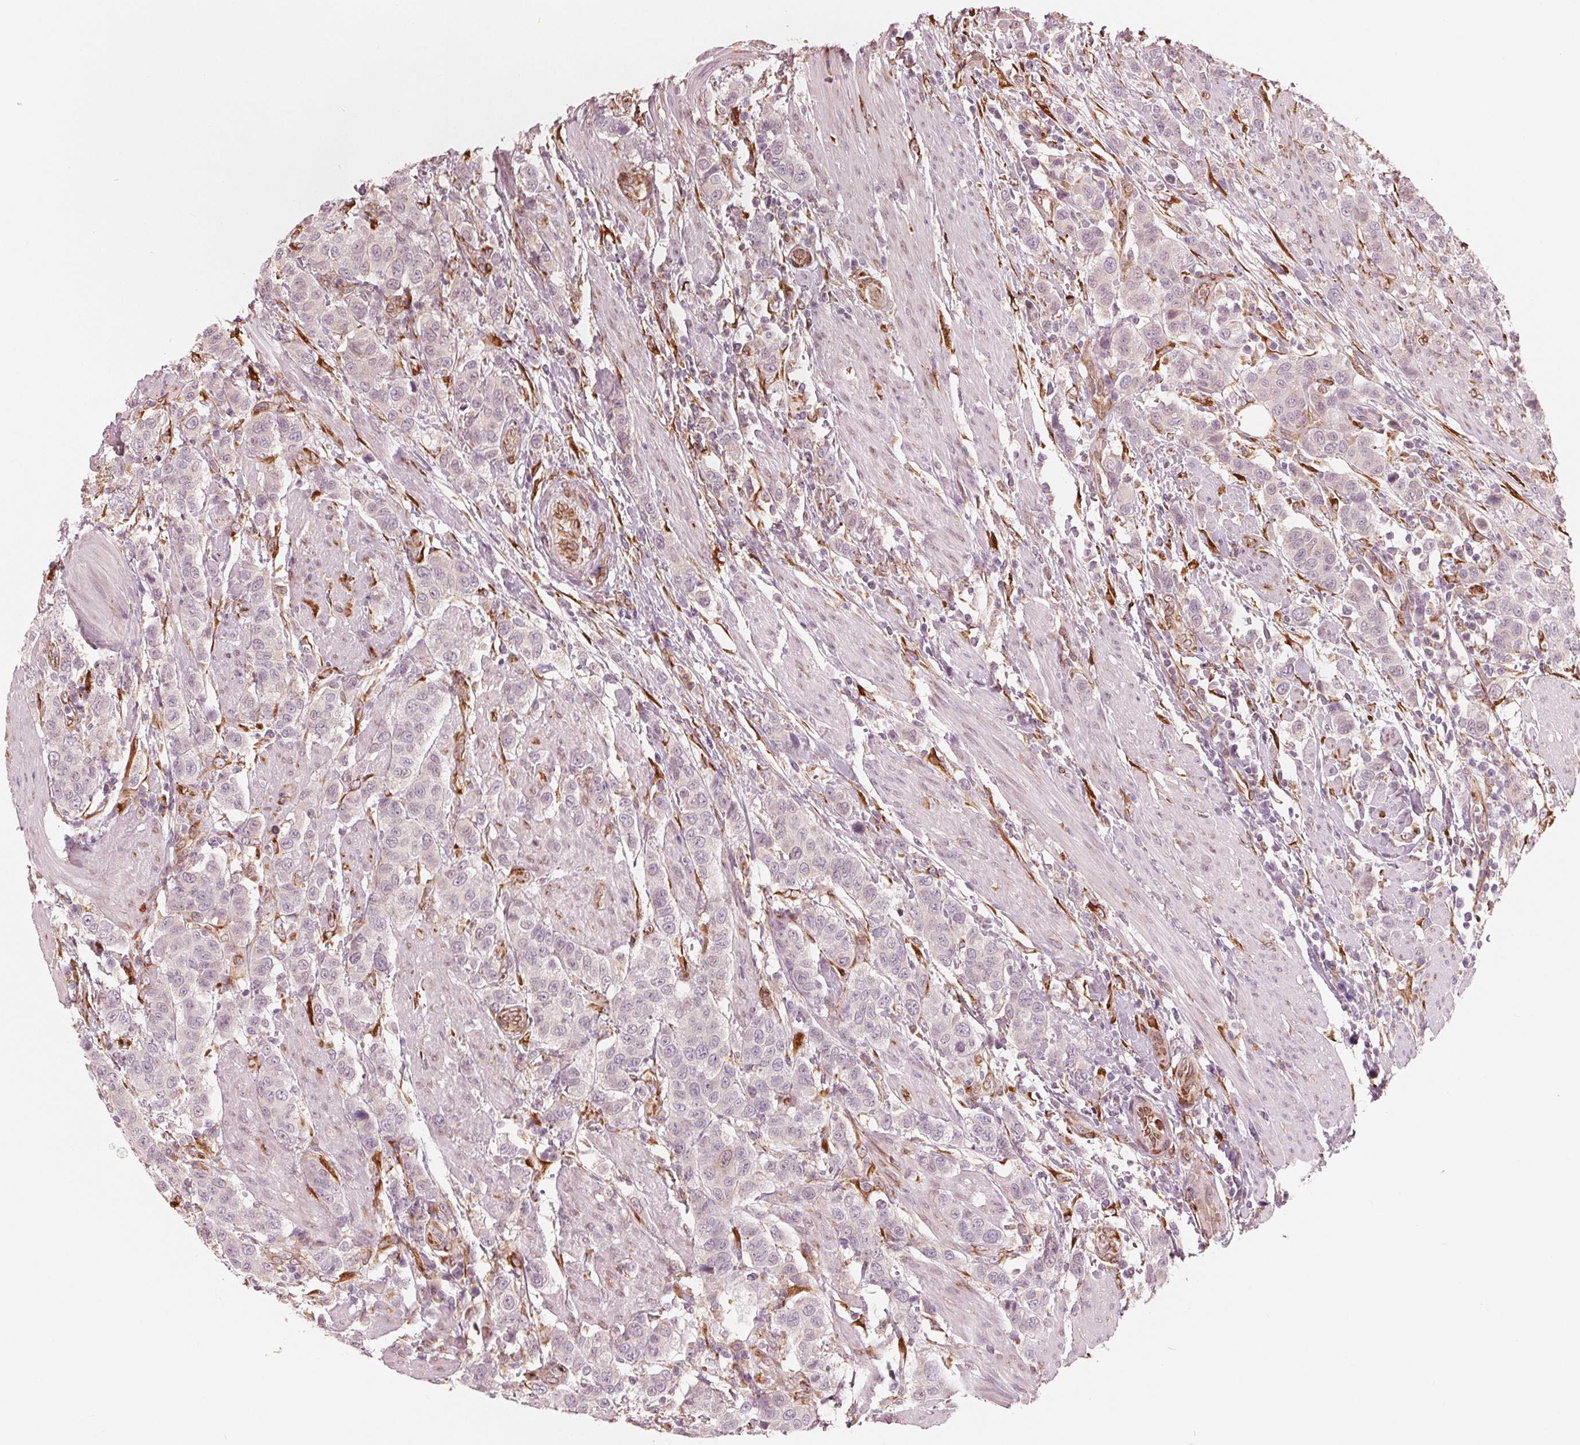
{"staining": {"intensity": "negative", "quantity": "none", "location": "none"}, "tissue": "urothelial cancer", "cell_type": "Tumor cells", "image_type": "cancer", "snomed": [{"axis": "morphology", "description": "Urothelial carcinoma, High grade"}, {"axis": "topography", "description": "Urinary bladder"}], "caption": "Immunohistochemical staining of human urothelial carcinoma (high-grade) demonstrates no significant expression in tumor cells.", "gene": "IKBIP", "patient": {"sex": "female", "age": 58}}